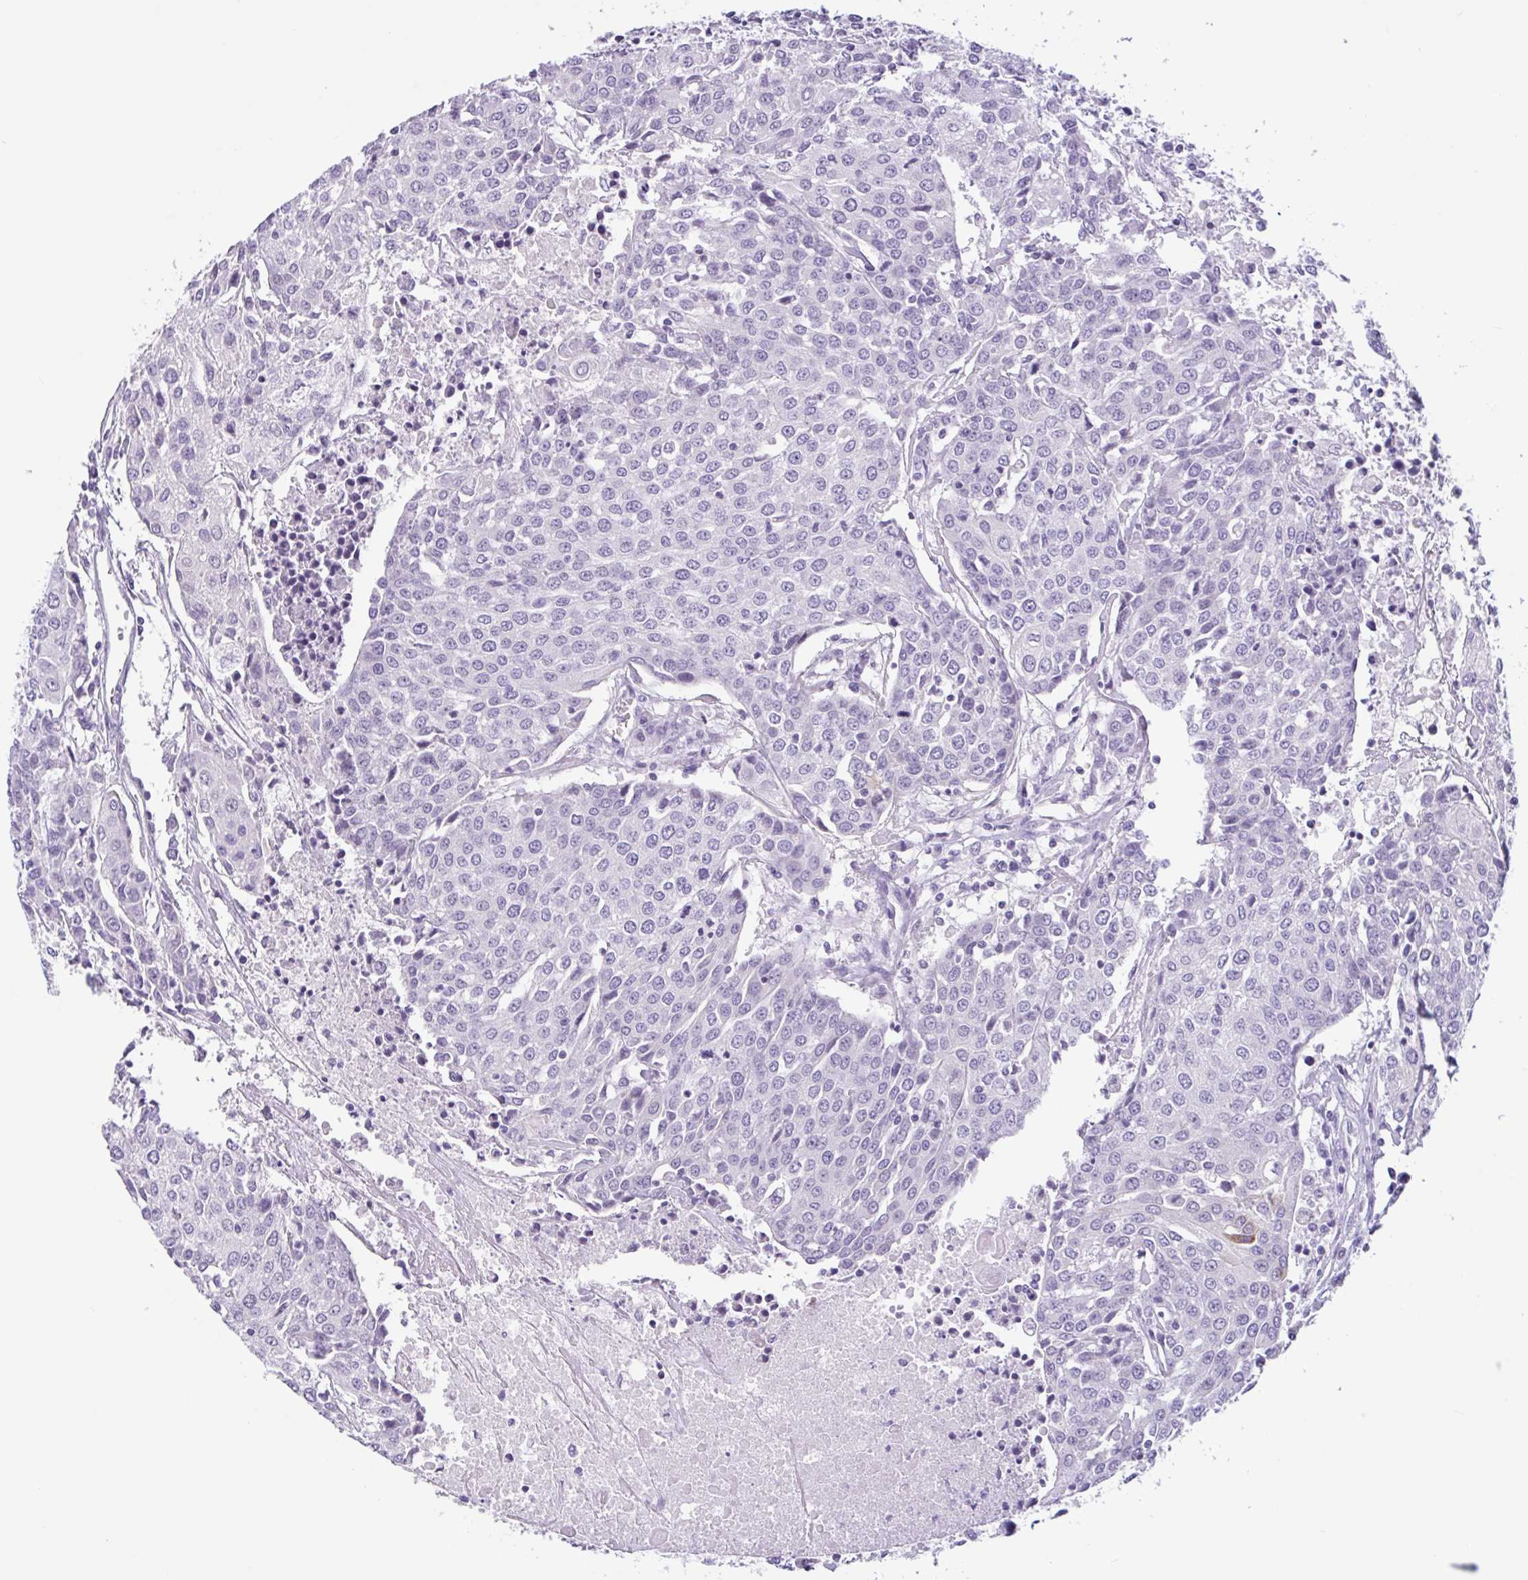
{"staining": {"intensity": "negative", "quantity": "none", "location": "none"}, "tissue": "urothelial cancer", "cell_type": "Tumor cells", "image_type": "cancer", "snomed": [{"axis": "morphology", "description": "Urothelial carcinoma, High grade"}, {"axis": "topography", "description": "Urinary bladder"}], "caption": "IHC micrograph of neoplastic tissue: human high-grade urothelial carcinoma stained with DAB (3,3'-diaminobenzidine) reveals no significant protein positivity in tumor cells.", "gene": "CTSE", "patient": {"sex": "female", "age": 85}}